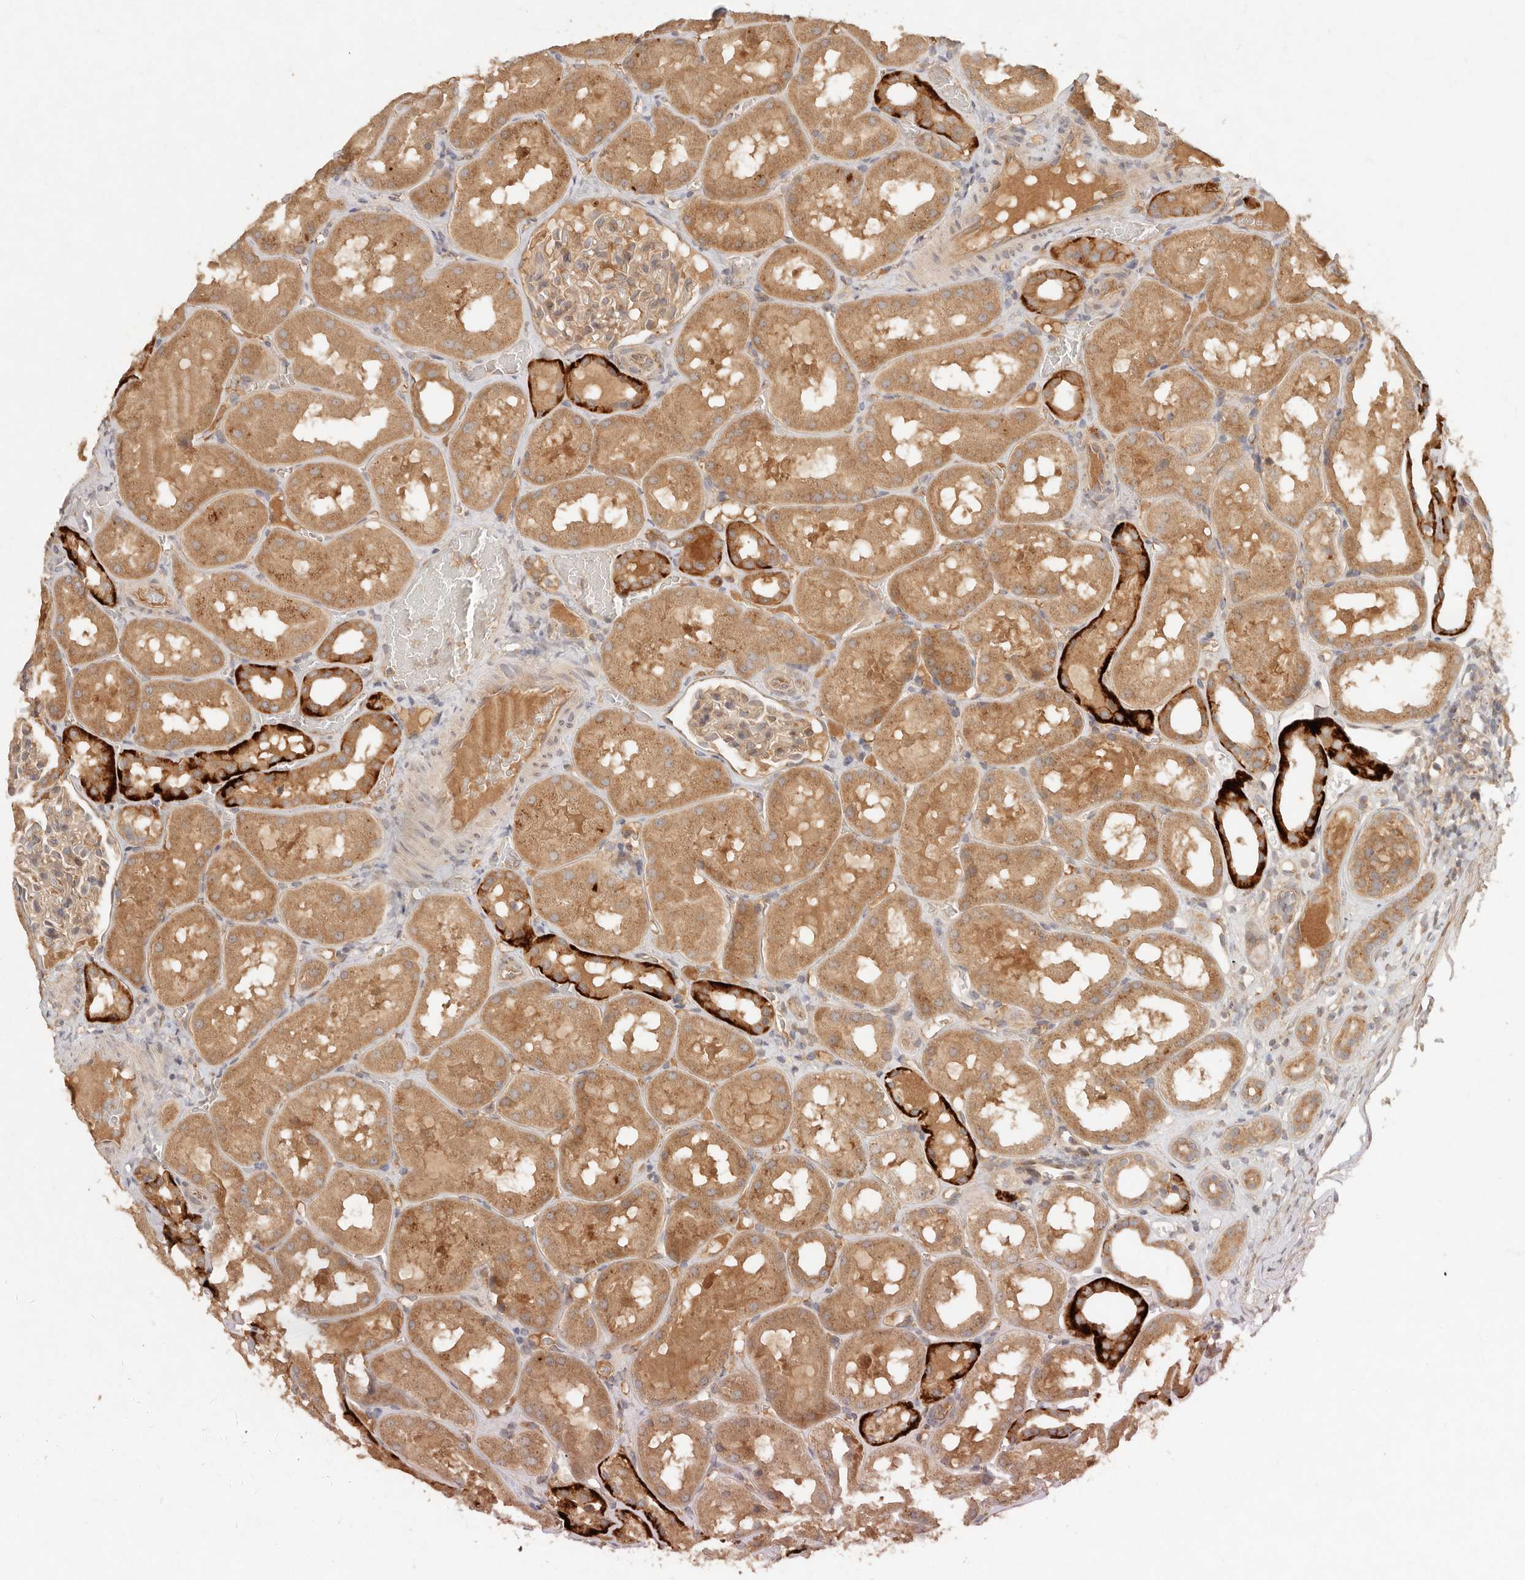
{"staining": {"intensity": "moderate", "quantity": "25%-75%", "location": "cytoplasmic/membranous"}, "tissue": "kidney", "cell_type": "Cells in glomeruli", "image_type": "normal", "snomed": [{"axis": "morphology", "description": "Normal tissue, NOS"}, {"axis": "topography", "description": "Kidney"}, {"axis": "topography", "description": "Urinary bladder"}], "caption": "A medium amount of moderate cytoplasmic/membranous expression is present in about 25%-75% of cells in glomeruli in benign kidney.", "gene": "HECTD3", "patient": {"sex": "male", "age": 16}}